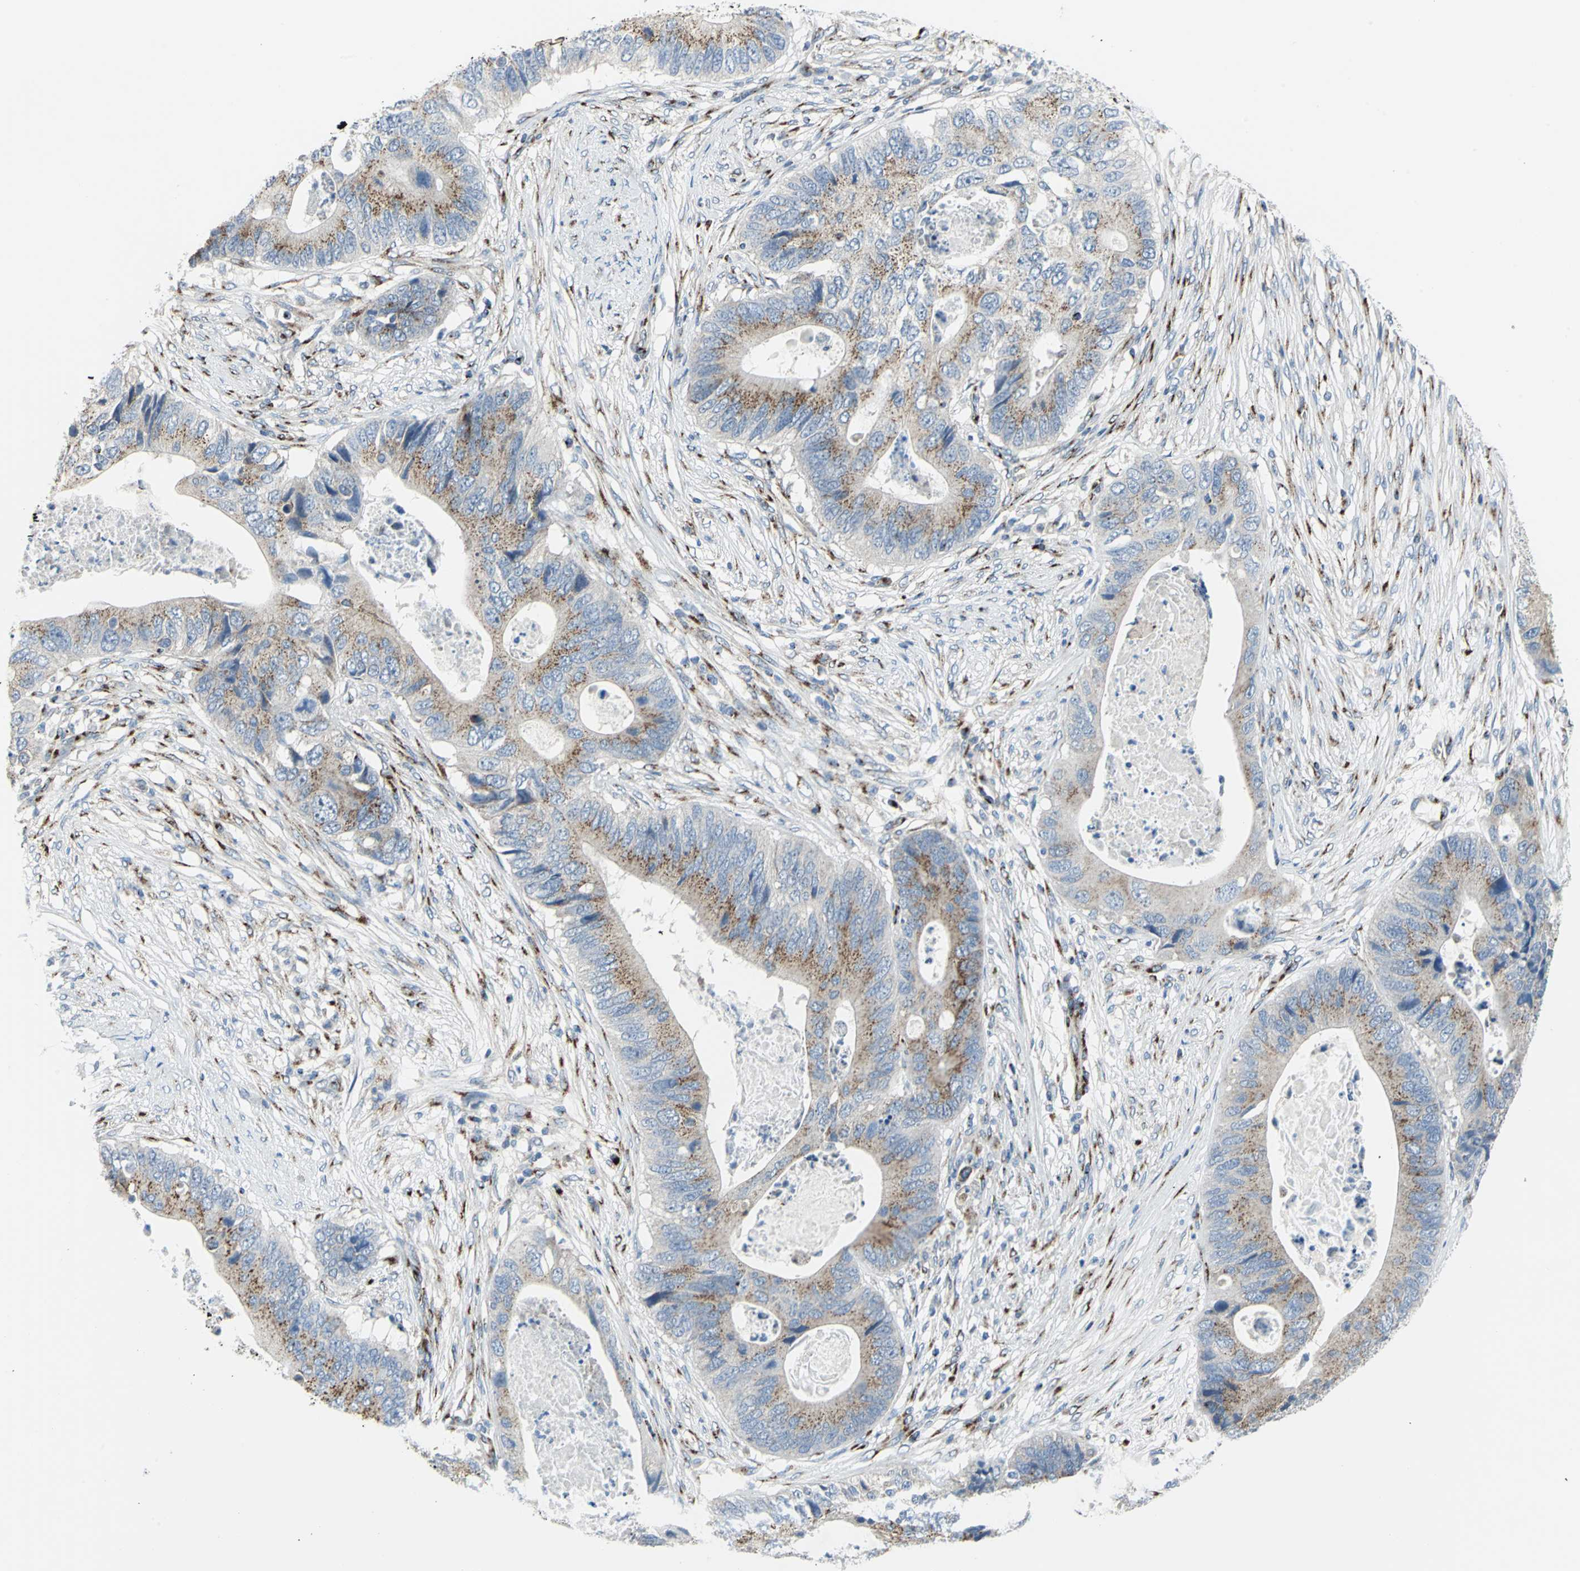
{"staining": {"intensity": "strong", "quantity": "25%-75%", "location": "cytoplasmic/membranous"}, "tissue": "colorectal cancer", "cell_type": "Tumor cells", "image_type": "cancer", "snomed": [{"axis": "morphology", "description": "Adenocarcinoma, NOS"}, {"axis": "topography", "description": "Colon"}], "caption": "Immunohistochemistry of colorectal adenocarcinoma demonstrates high levels of strong cytoplasmic/membranous staining in about 25%-75% of tumor cells.", "gene": "GPR3", "patient": {"sex": "male", "age": 71}}